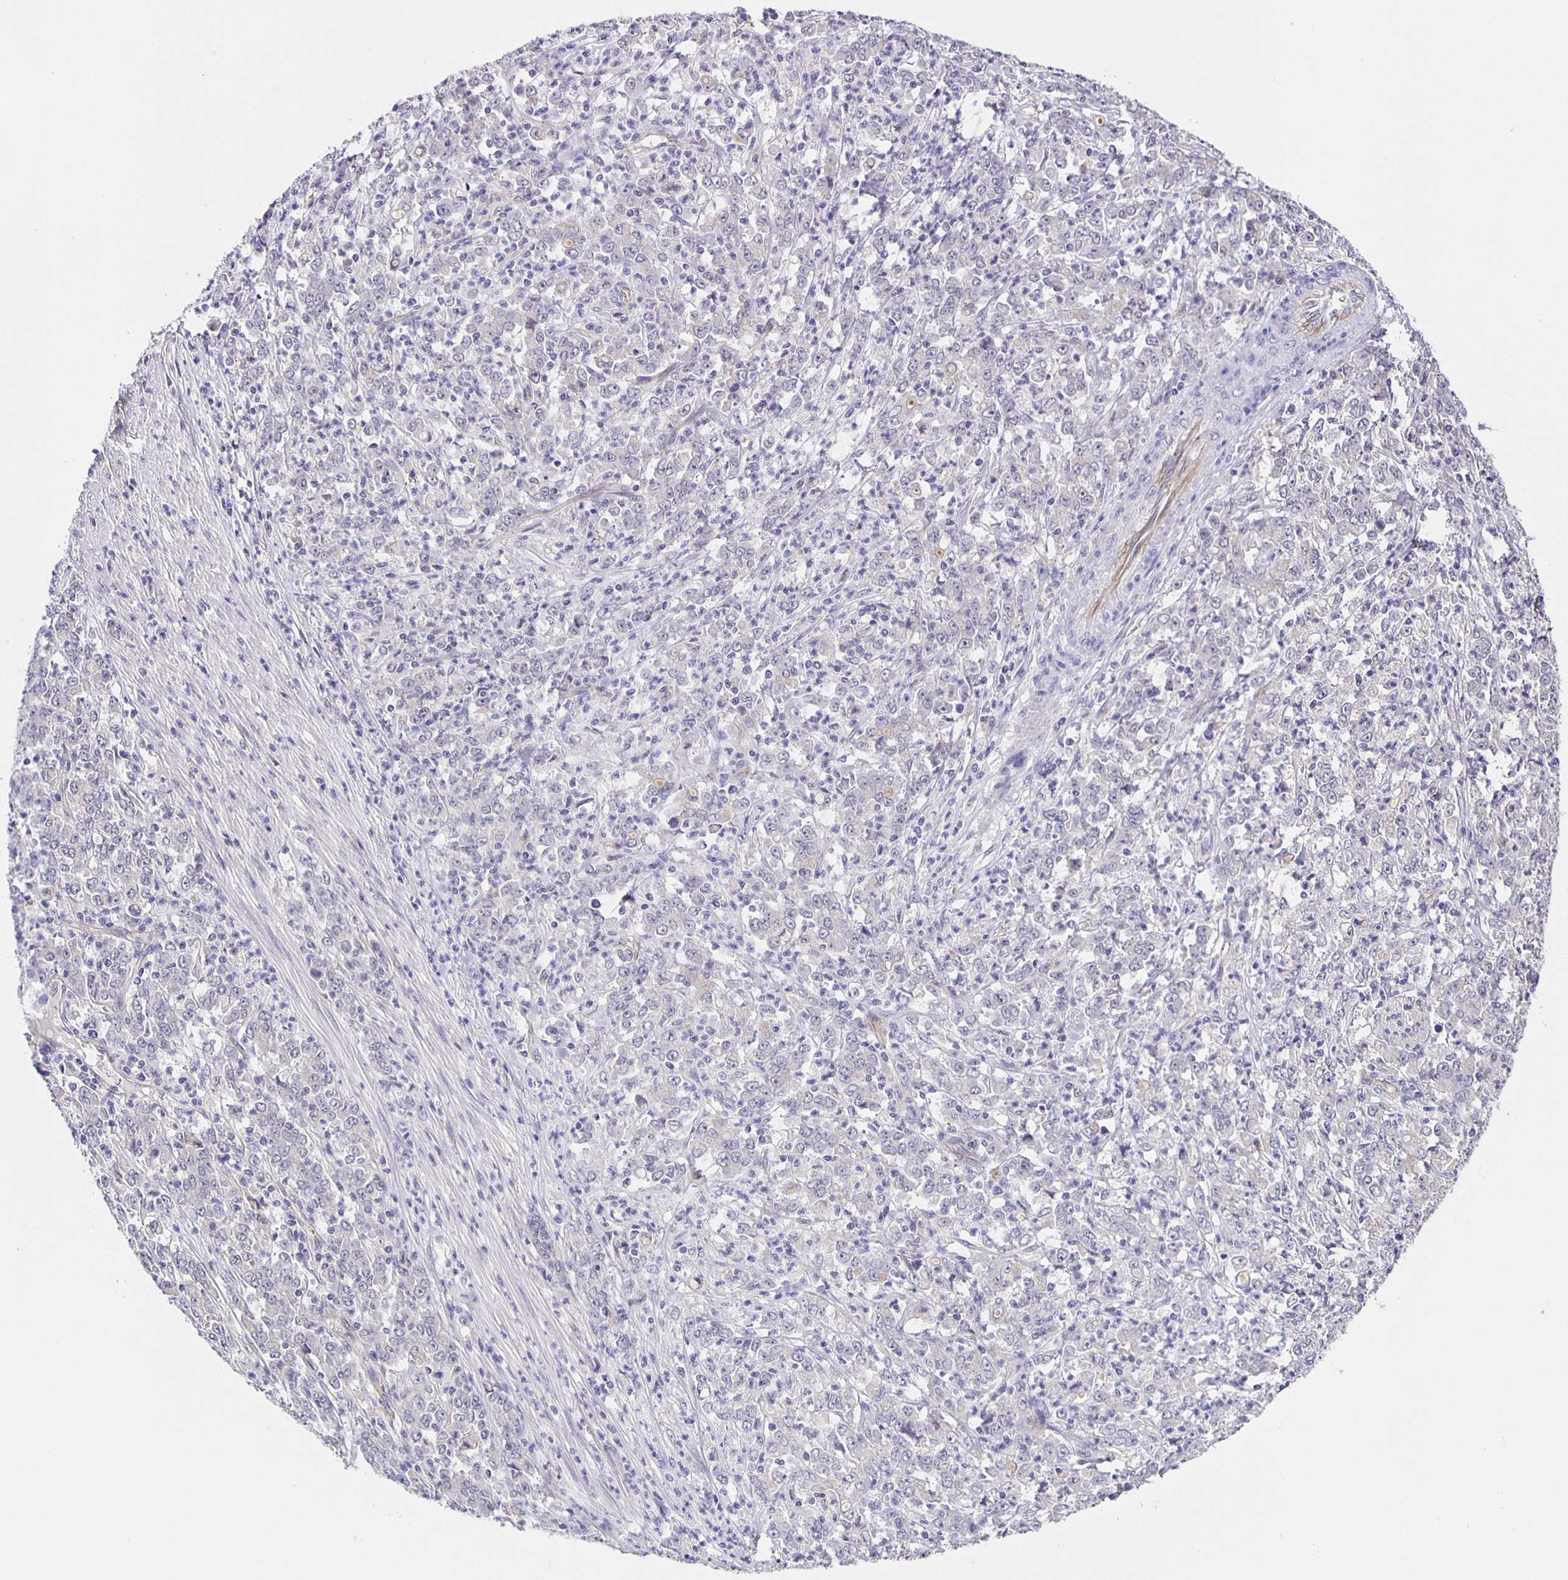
{"staining": {"intensity": "negative", "quantity": "none", "location": "none"}, "tissue": "stomach cancer", "cell_type": "Tumor cells", "image_type": "cancer", "snomed": [{"axis": "morphology", "description": "Adenocarcinoma, NOS"}, {"axis": "topography", "description": "Stomach, lower"}], "caption": "Immunohistochemical staining of human stomach cancer (adenocarcinoma) reveals no significant staining in tumor cells.", "gene": "JMJD4", "patient": {"sex": "female", "age": 71}}